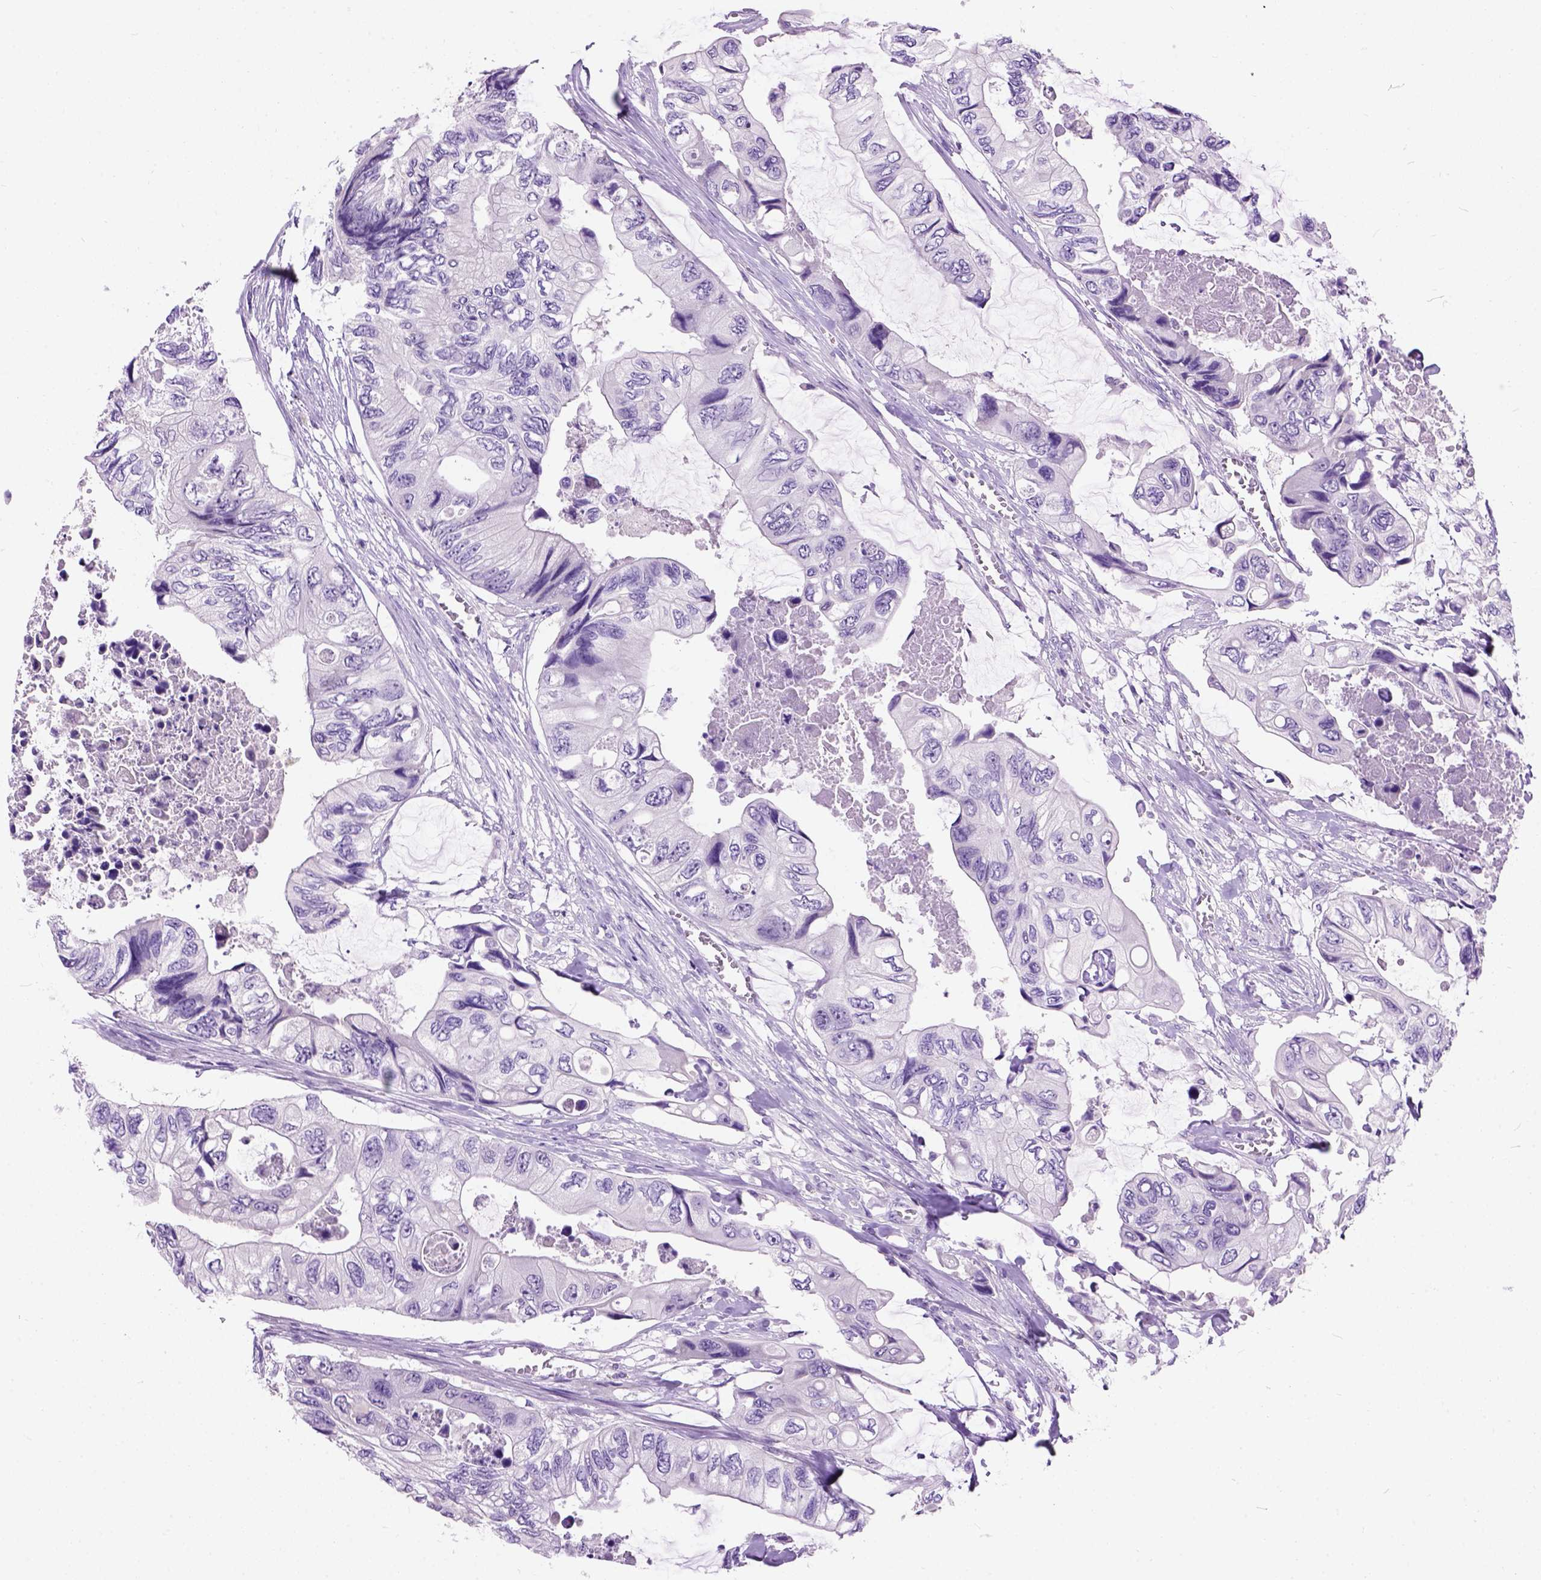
{"staining": {"intensity": "negative", "quantity": "none", "location": "none"}, "tissue": "colorectal cancer", "cell_type": "Tumor cells", "image_type": "cancer", "snomed": [{"axis": "morphology", "description": "Adenocarcinoma, NOS"}, {"axis": "topography", "description": "Rectum"}], "caption": "A histopathology image of colorectal adenocarcinoma stained for a protein demonstrates no brown staining in tumor cells.", "gene": "MAPT", "patient": {"sex": "male", "age": 63}}